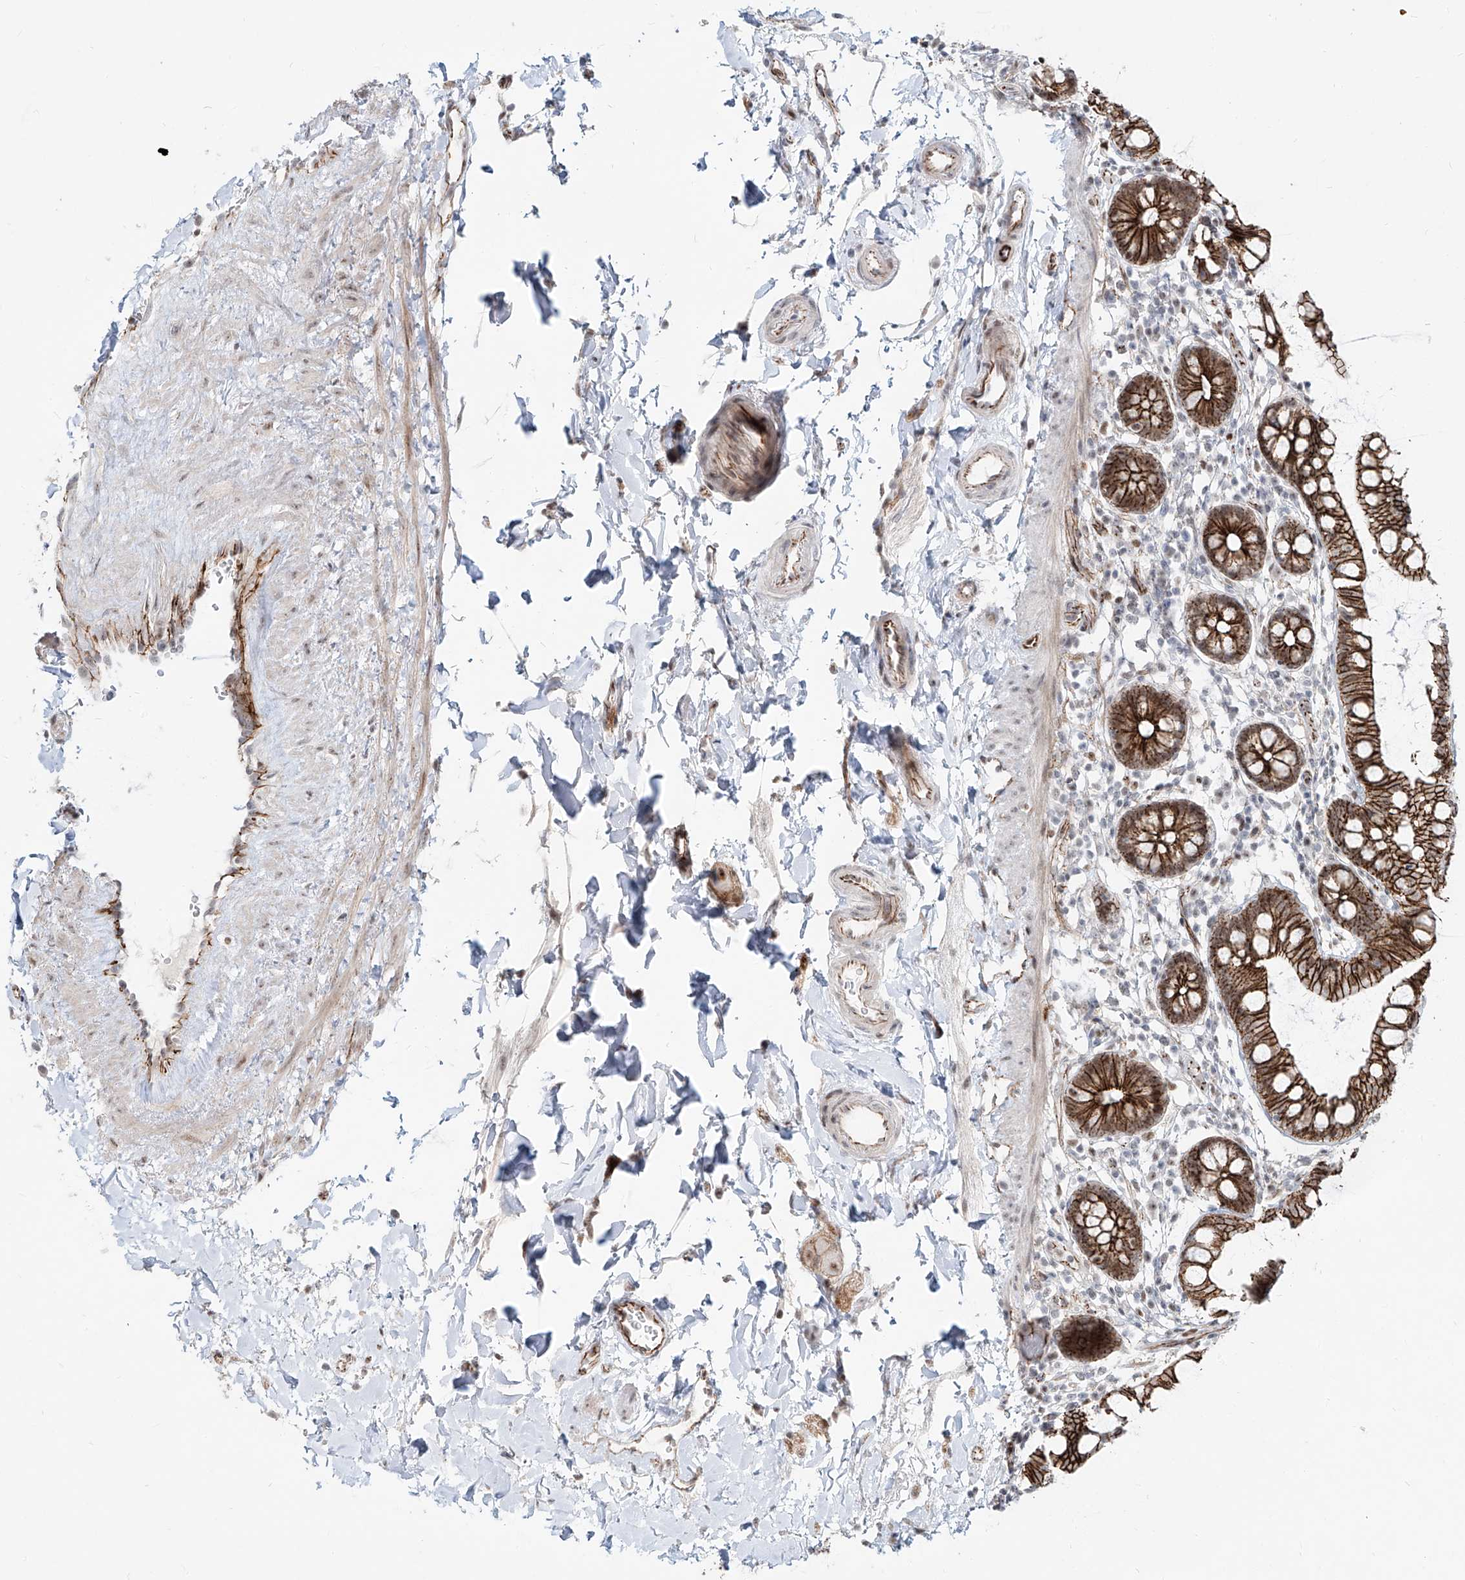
{"staining": {"intensity": "strong", "quantity": ">75%", "location": "cytoplasmic/membranous"}, "tissue": "small intestine", "cell_type": "Glandular cells", "image_type": "normal", "snomed": [{"axis": "morphology", "description": "Normal tissue, NOS"}, {"axis": "topography", "description": "Small intestine"}], "caption": "Immunohistochemistry histopathology image of unremarkable human small intestine stained for a protein (brown), which shows high levels of strong cytoplasmic/membranous staining in approximately >75% of glandular cells.", "gene": "ZNF710", "patient": {"sex": "female", "age": 84}}